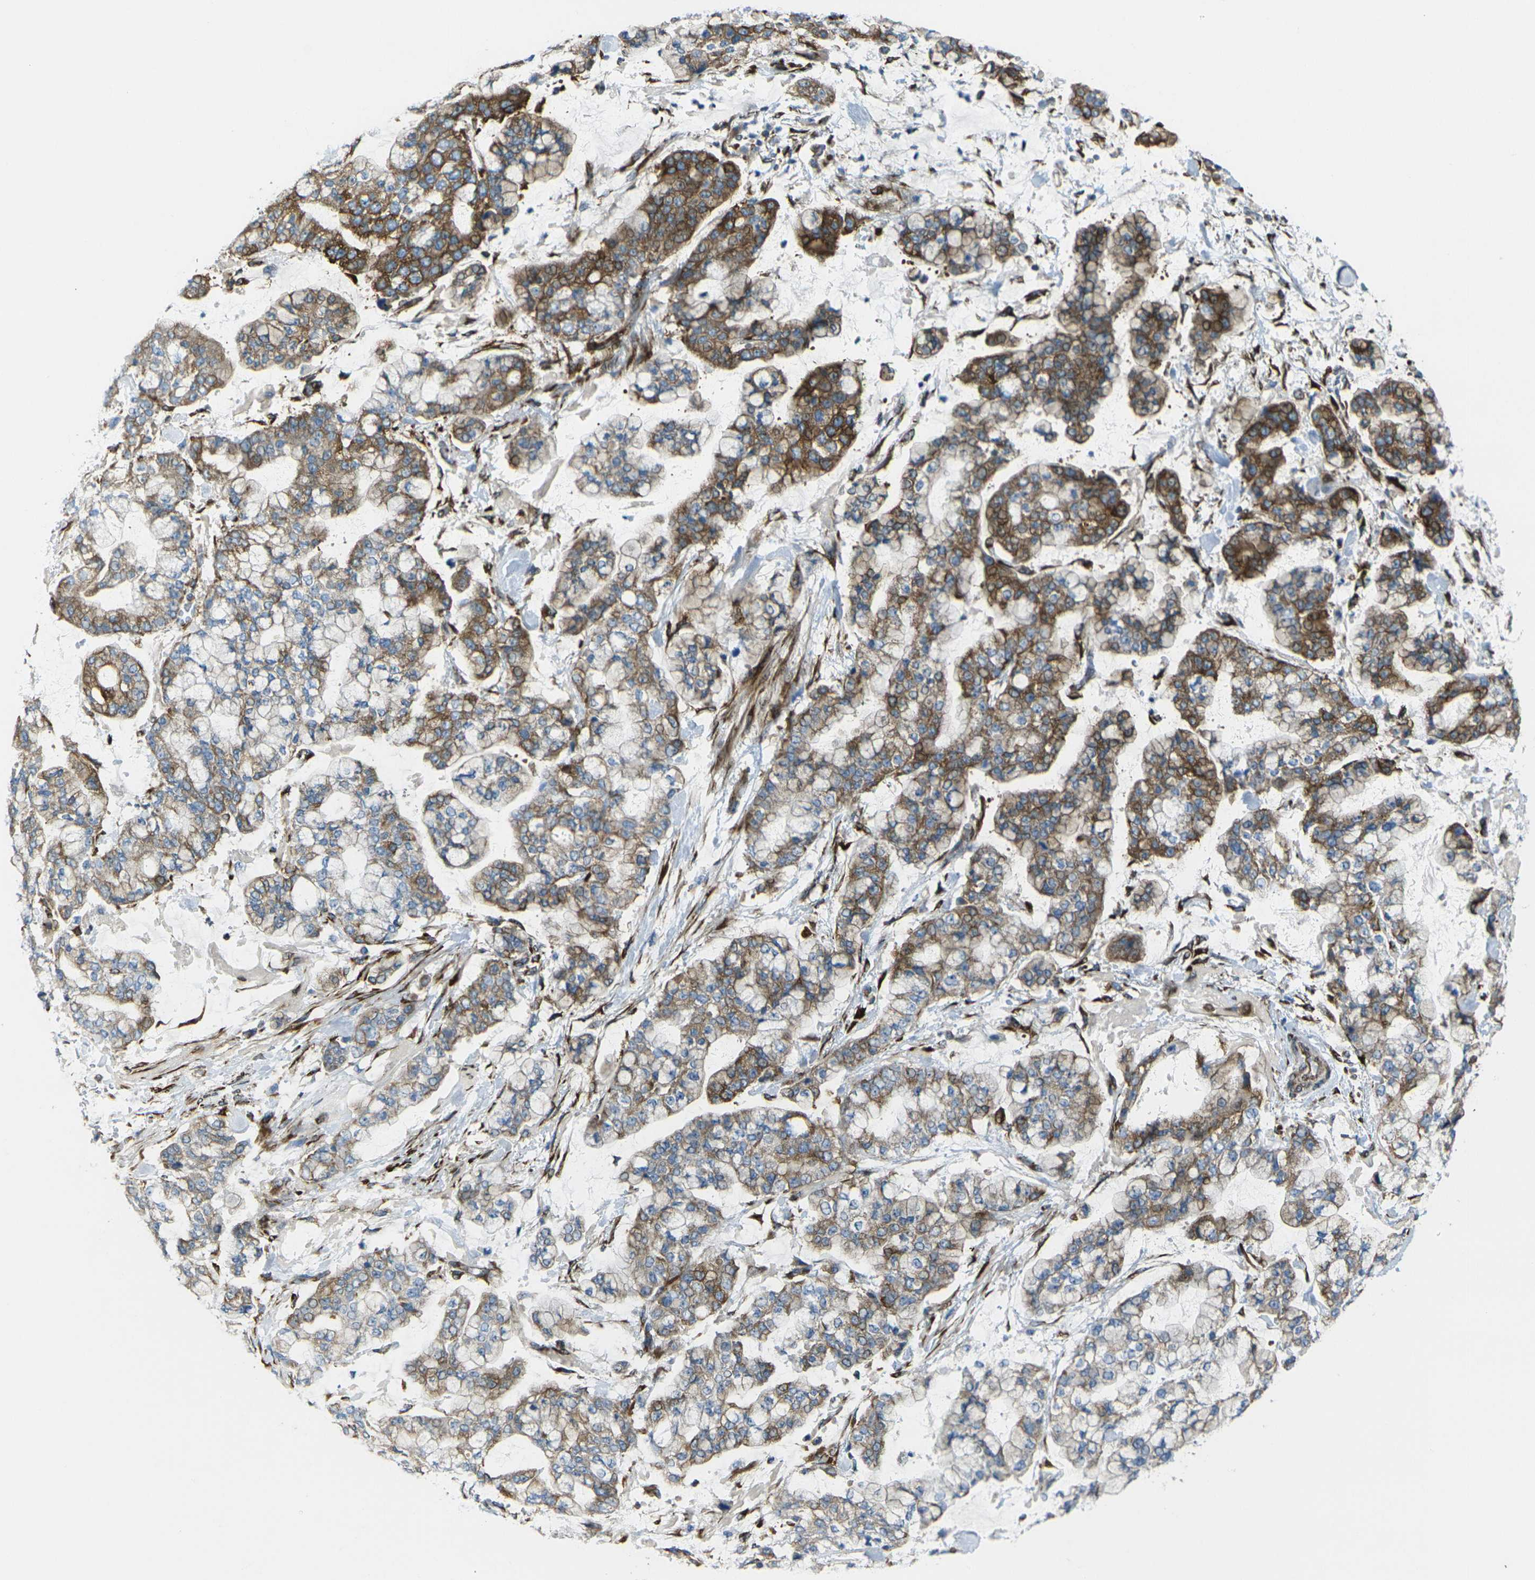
{"staining": {"intensity": "moderate", "quantity": ">75%", "location": "cytoplasmic/membranous"}, "tissue": "stomach cancer", "cell_type": "Tumor cells", "image_type": "cancer", "snomed": [{"axis": "morphology", "description": "Normal tissue, NOS"}, {"axis": "morphology", "description": "Adenocarcinoma, NOS"}, {"axis": "topography", "description": "Stomach, upper"}, {"axis": "topography", "description": "Stomach"}], "caption": "Brown immunohistochemical staining in adenocarcinoma (stomach) shows moderate cytoplasmic/membranous staining in approximately >75% of tumor cells.", "gene": "CELSR2", "patient": {"sex": "male", "age": 76}}